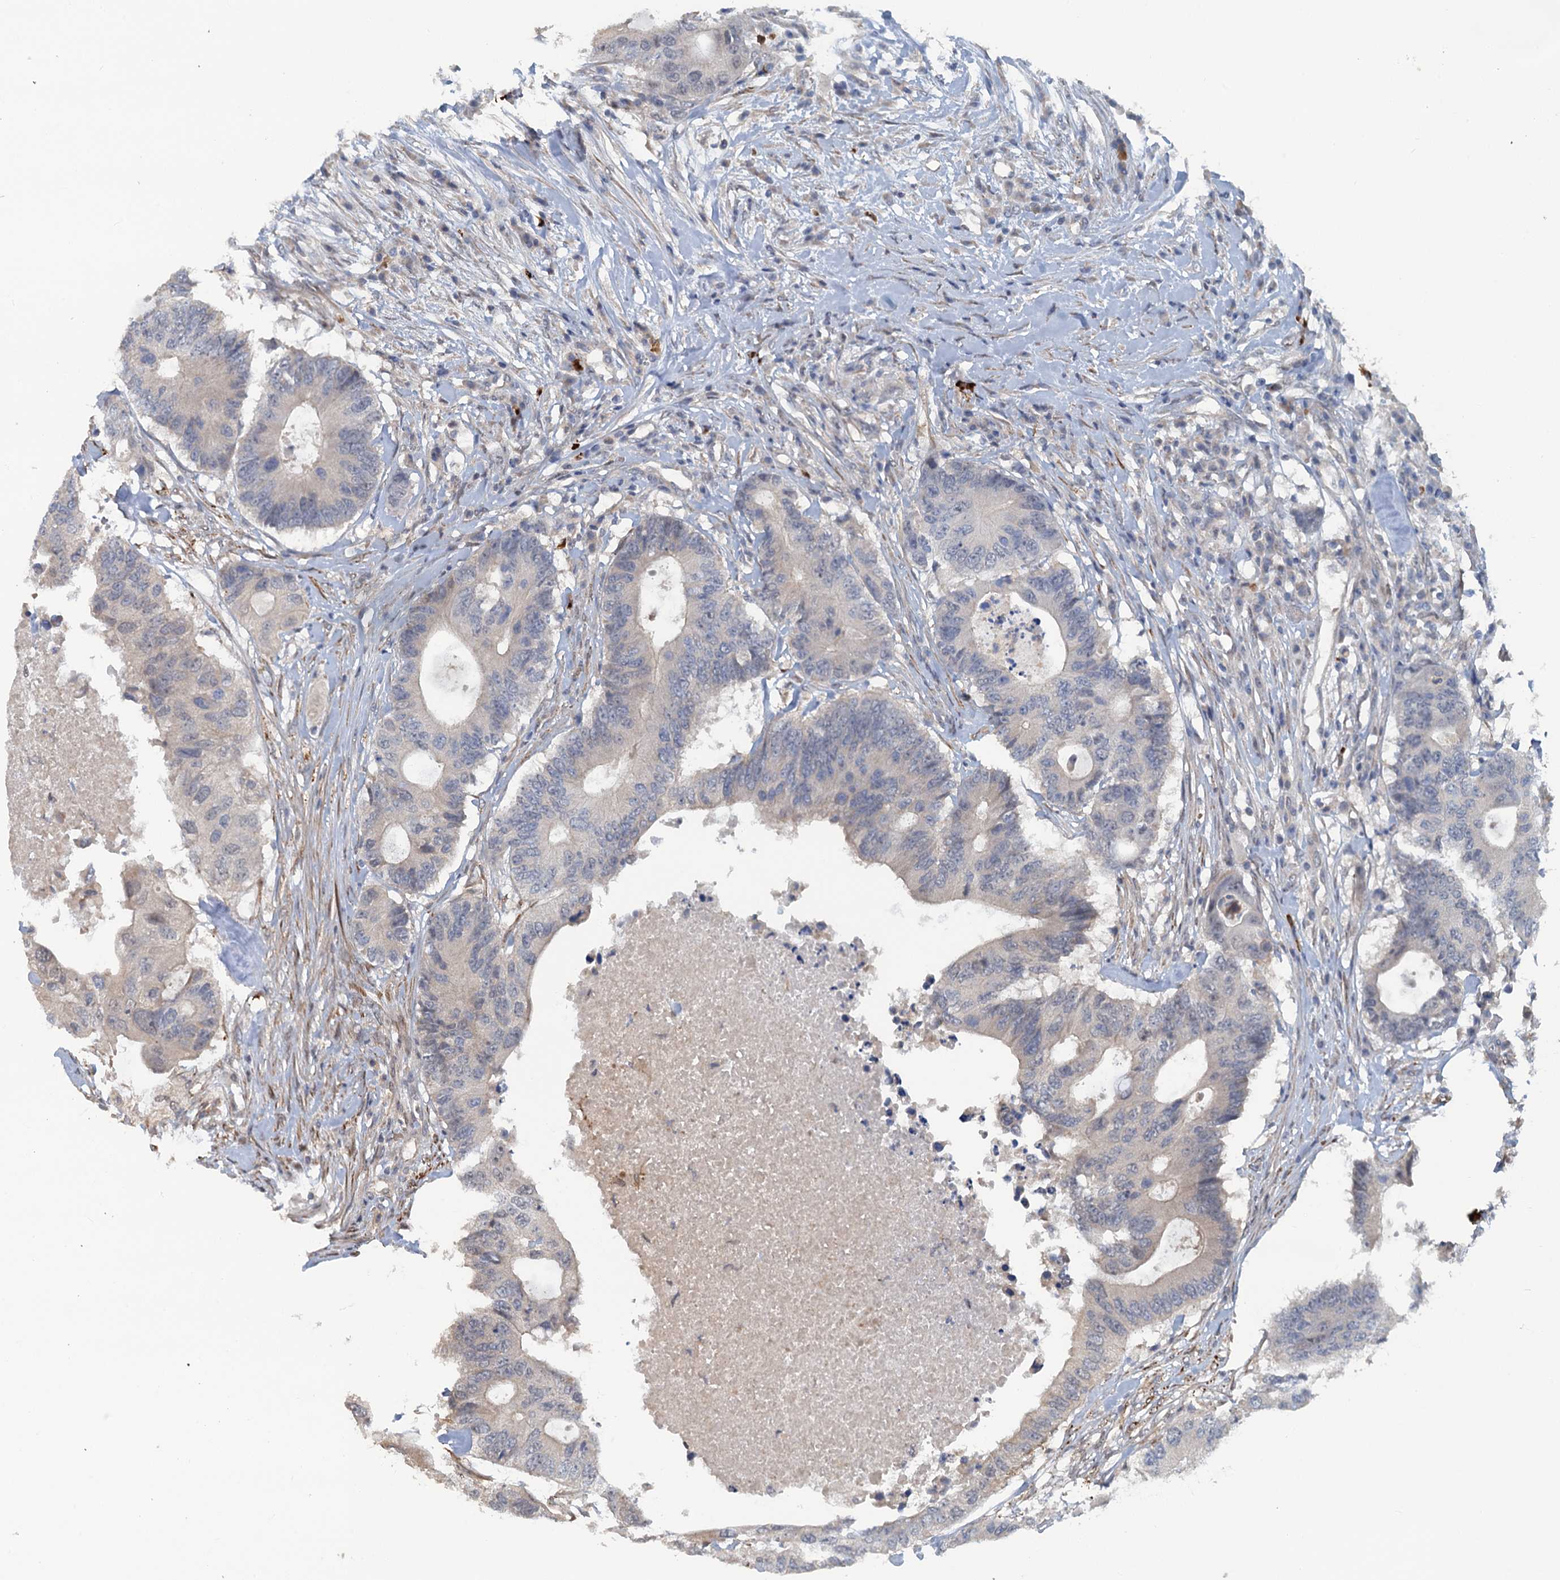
{"staining": {"intensity": "negative", "quantity": "none", "location": "none"}, "tissue": "colorectal cancer", "cell_type": "Tumor cells", "image_type": "cancer", "snomed": [{"axis": "morphology", "description": "Adenocarcinoma, NOS"}, {"axis": "topography", "description": "Colon"}], "caption": "Tumor cells are negative for brown protein staining in colorectal cancer.", "gene": "MYO16", "patient": {"sex": "male", "age": 71}}